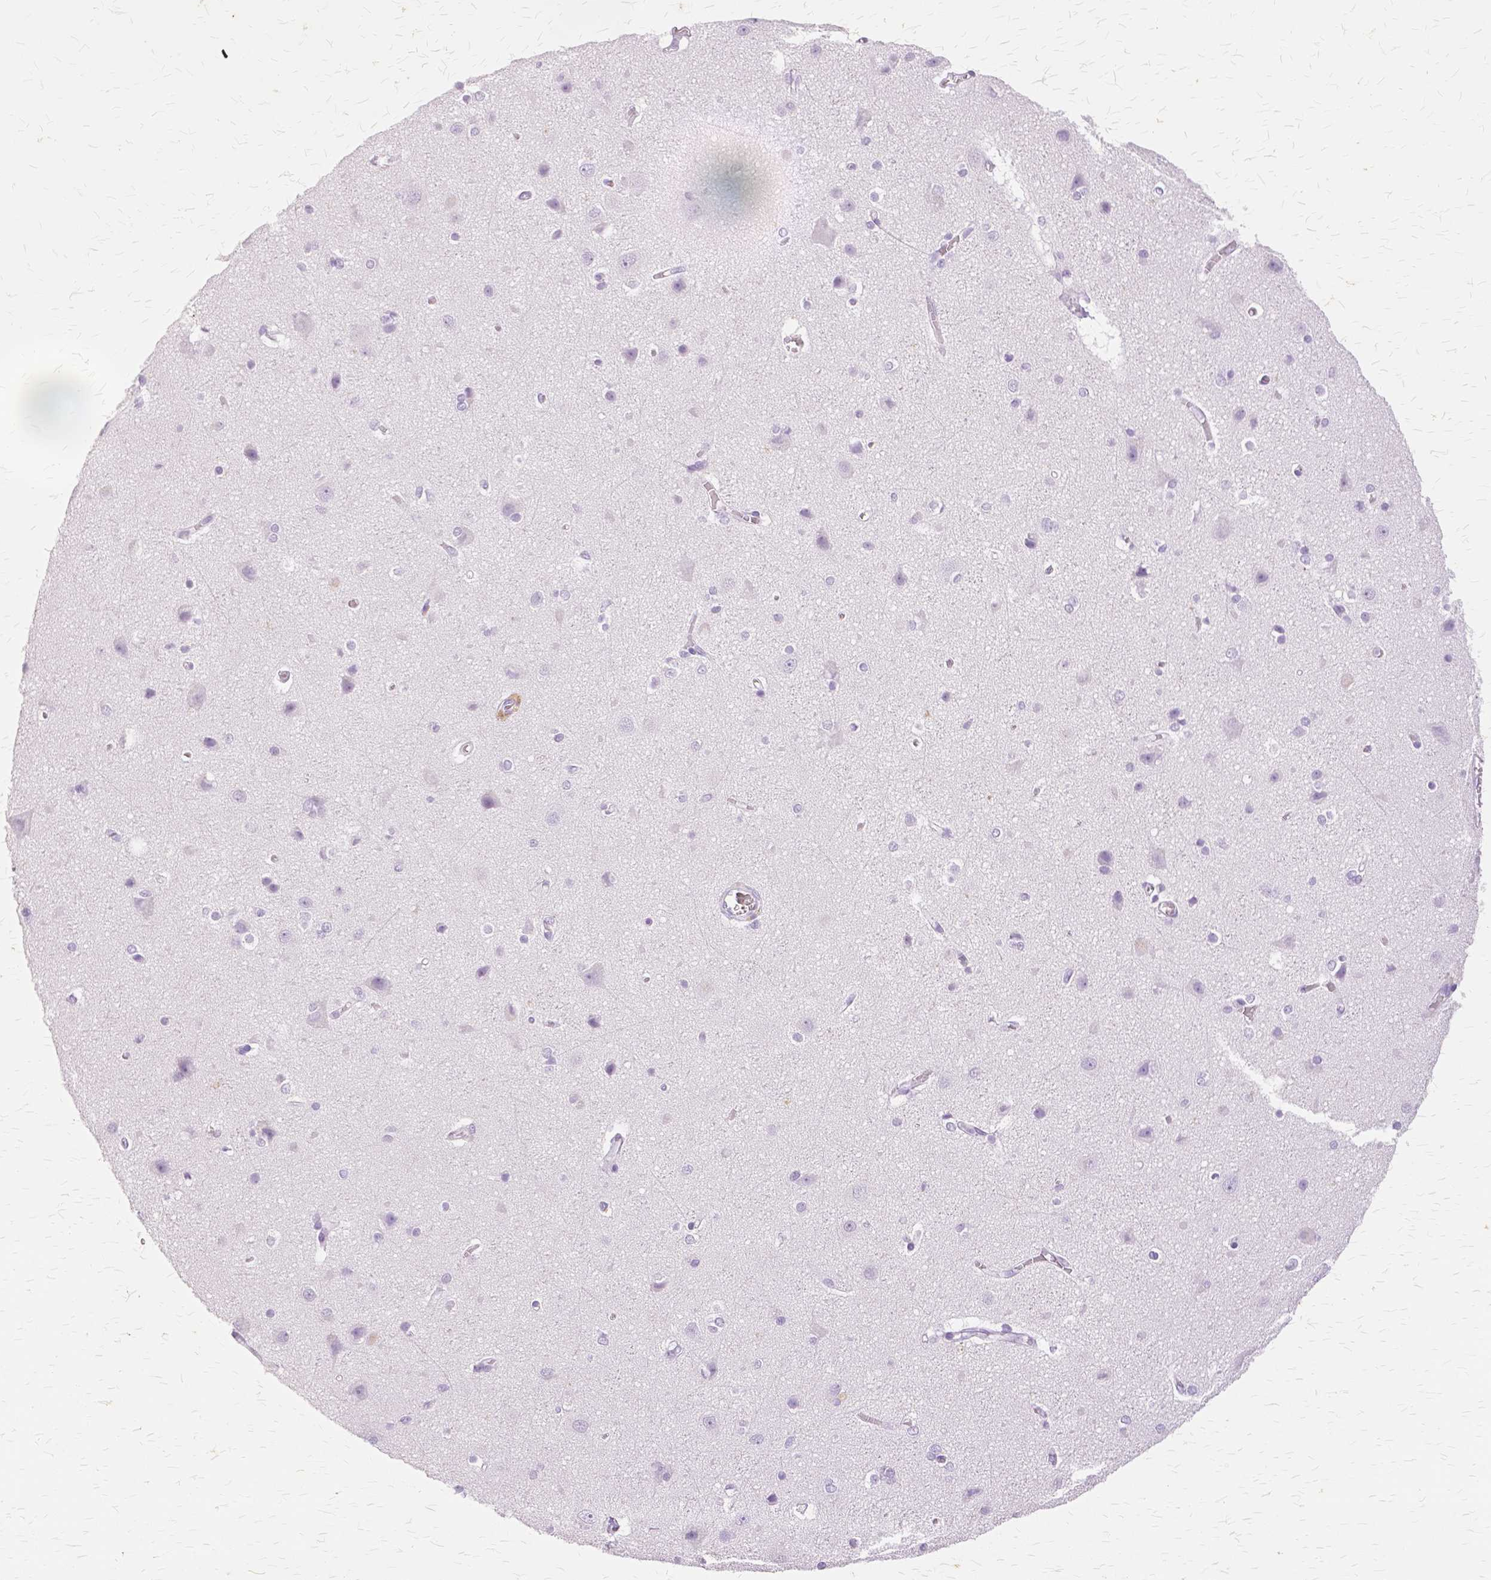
{"staining": {"intensity": "negative", "quantity": "none", "location": "none"}, "tissue": "cerebral cortex", "cell_type": "Endothelial cells", "image_type": "normal", "snomed": [{"axis": "morphology", "description": "Normal tissue, NOS"}, {"axis": "topography", "description": "Cerebral cortex"}], "caption": "Histopathology image shows no significant protein staining in endothelial cells of benign cerebral cortex.", "gene": "TGM1", "patient": {"sex": "male", "age": 37}}